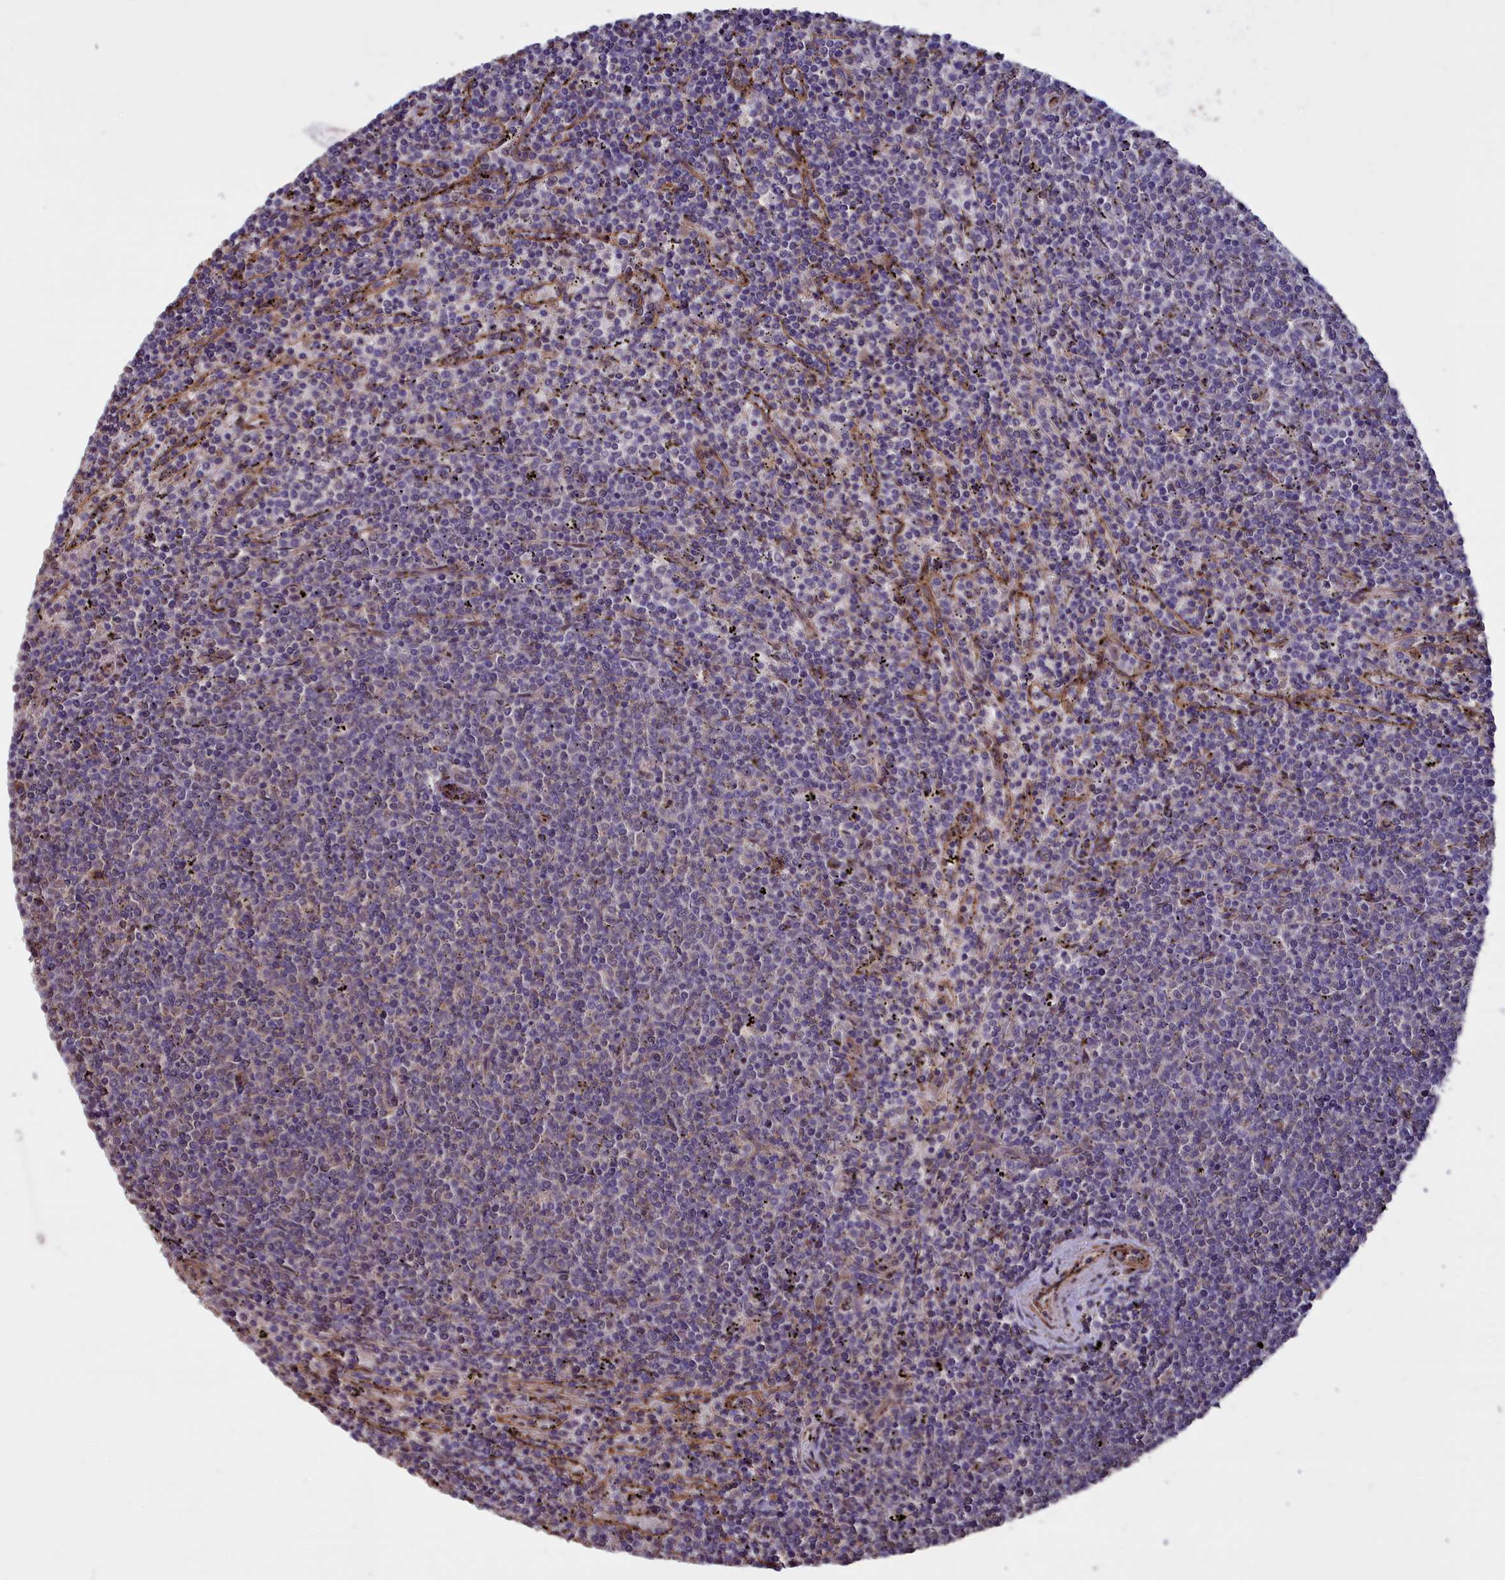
{"staining": {"intensity": "negative", "quantity": "none", "location": "none"}, "tissue": "lymphoma", "cell_type": "Tumor cells", "image_type": "cancer", "snomed": [{"axis": "morphology", "description": "Malignant lymphoma, non-Hodgkin's type, Low grade"}, {"axis": "topography", "description": "Spleen"}], "caption": "Malignant lymphoma, non-Hodgkin's type (low-grade) was stained to show a protein in brown. There is no significant expression in tumor cells.", "gene": "ATP6V0A2", "patient": {"sex": "female", "age": 50}}